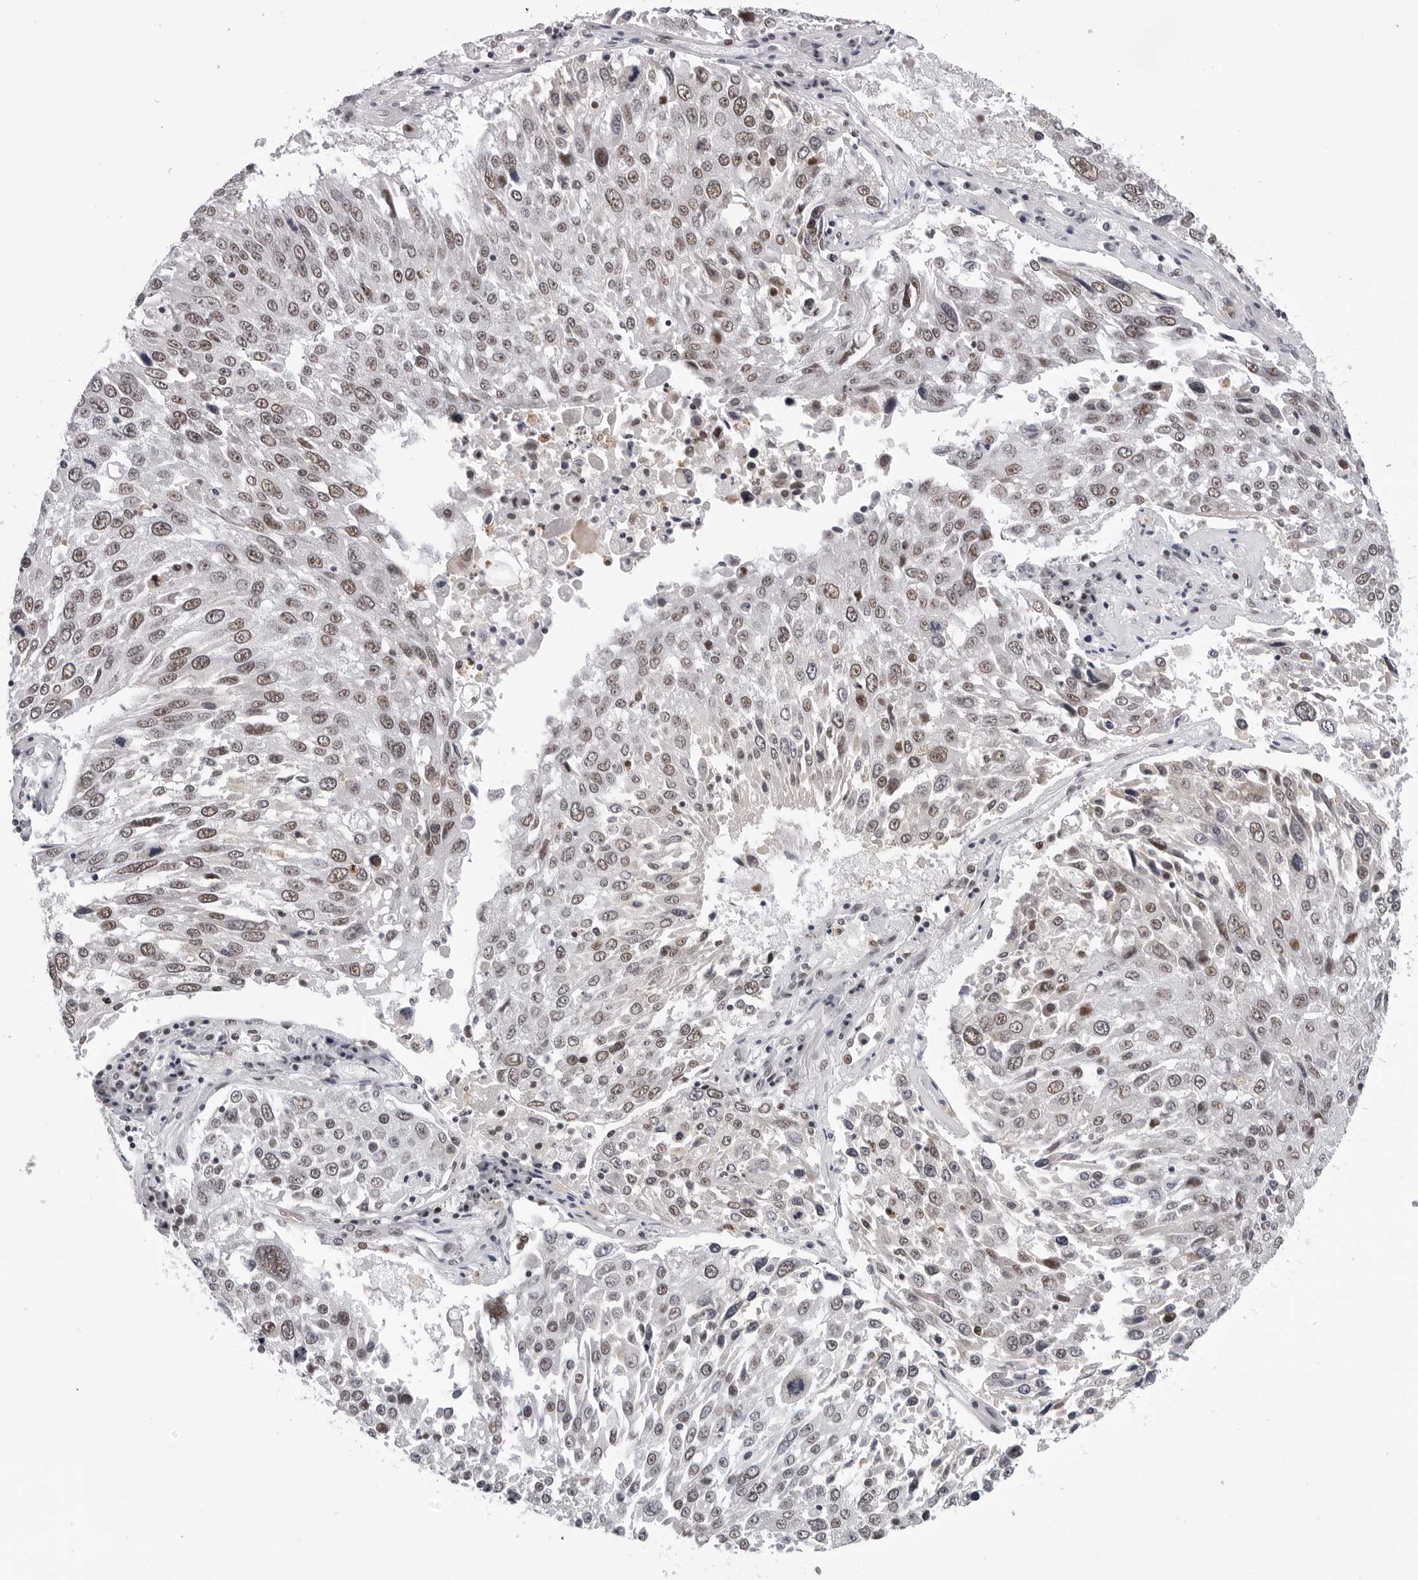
{"staining": {"intensity": "weak", "quantity": ">75%", "location": "nuclear"}, "tissue": "lung cancer", "cell_type": "Tumor cells", "image_type": "cancer", "snomed": [{"axis": "morphology", "description": "Squamous cell carcinoma, NOS"}, {"axis": "topography", "description": "Lung"}], "caption": "Immunohistochemistry histopathology image of neoplastic tissue: lung squamous cell carcinoma stained using immunohistochemistry (IHC) exhibits low levels of weak protein expression localized specifically in the nuclear of tumor cells, appearing as a nuclear brown color.", "gene": "SF3B4", "patient": {"sex": "male", "age": 65}}